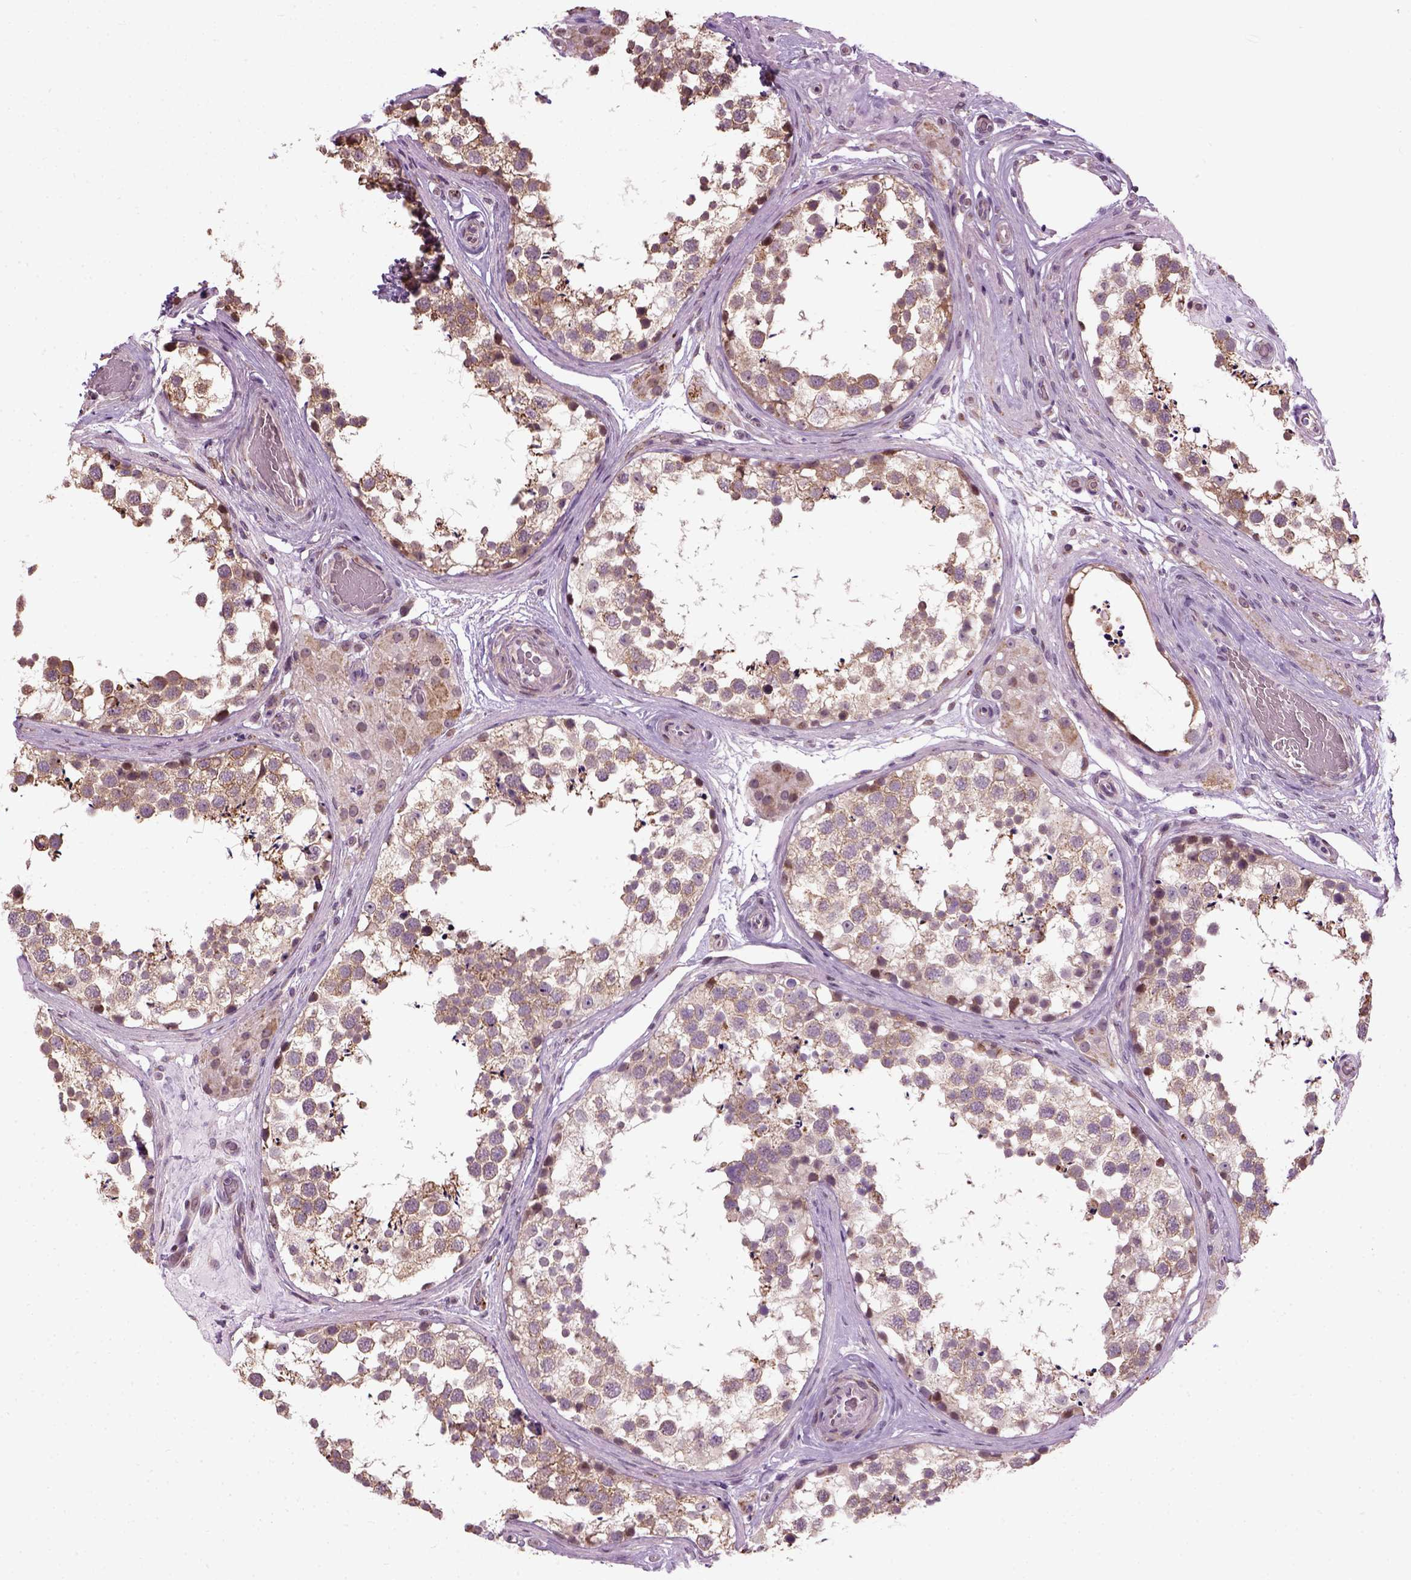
{"staining": {"intensity": "moderate", "quantity": ">75%", "location": "cytoplasmic/membranous"}, "tissue": "testis", "cell_type": "Cells in seminiferous ducts", "image_type": "normal", "snomed": [{"axis": "morphology", "description": "Normal tissue, NOS"}, {"axis": "morphology", "description": "Seminoma, NOS"}, {"axis": "topography", "description": "Testis"}], "caption": "Immunohistochemistry of benign human testis displays medium levels of moderate cytoplasmic/membranous staining in approximately >75% of cells in seminiferous ducts. (DAB (3,3'-diaminobenzidine) IHC with brightfield microscopy, high magnification).", "gene": "XK", "patient": {"sex": "male", "age": 65}}